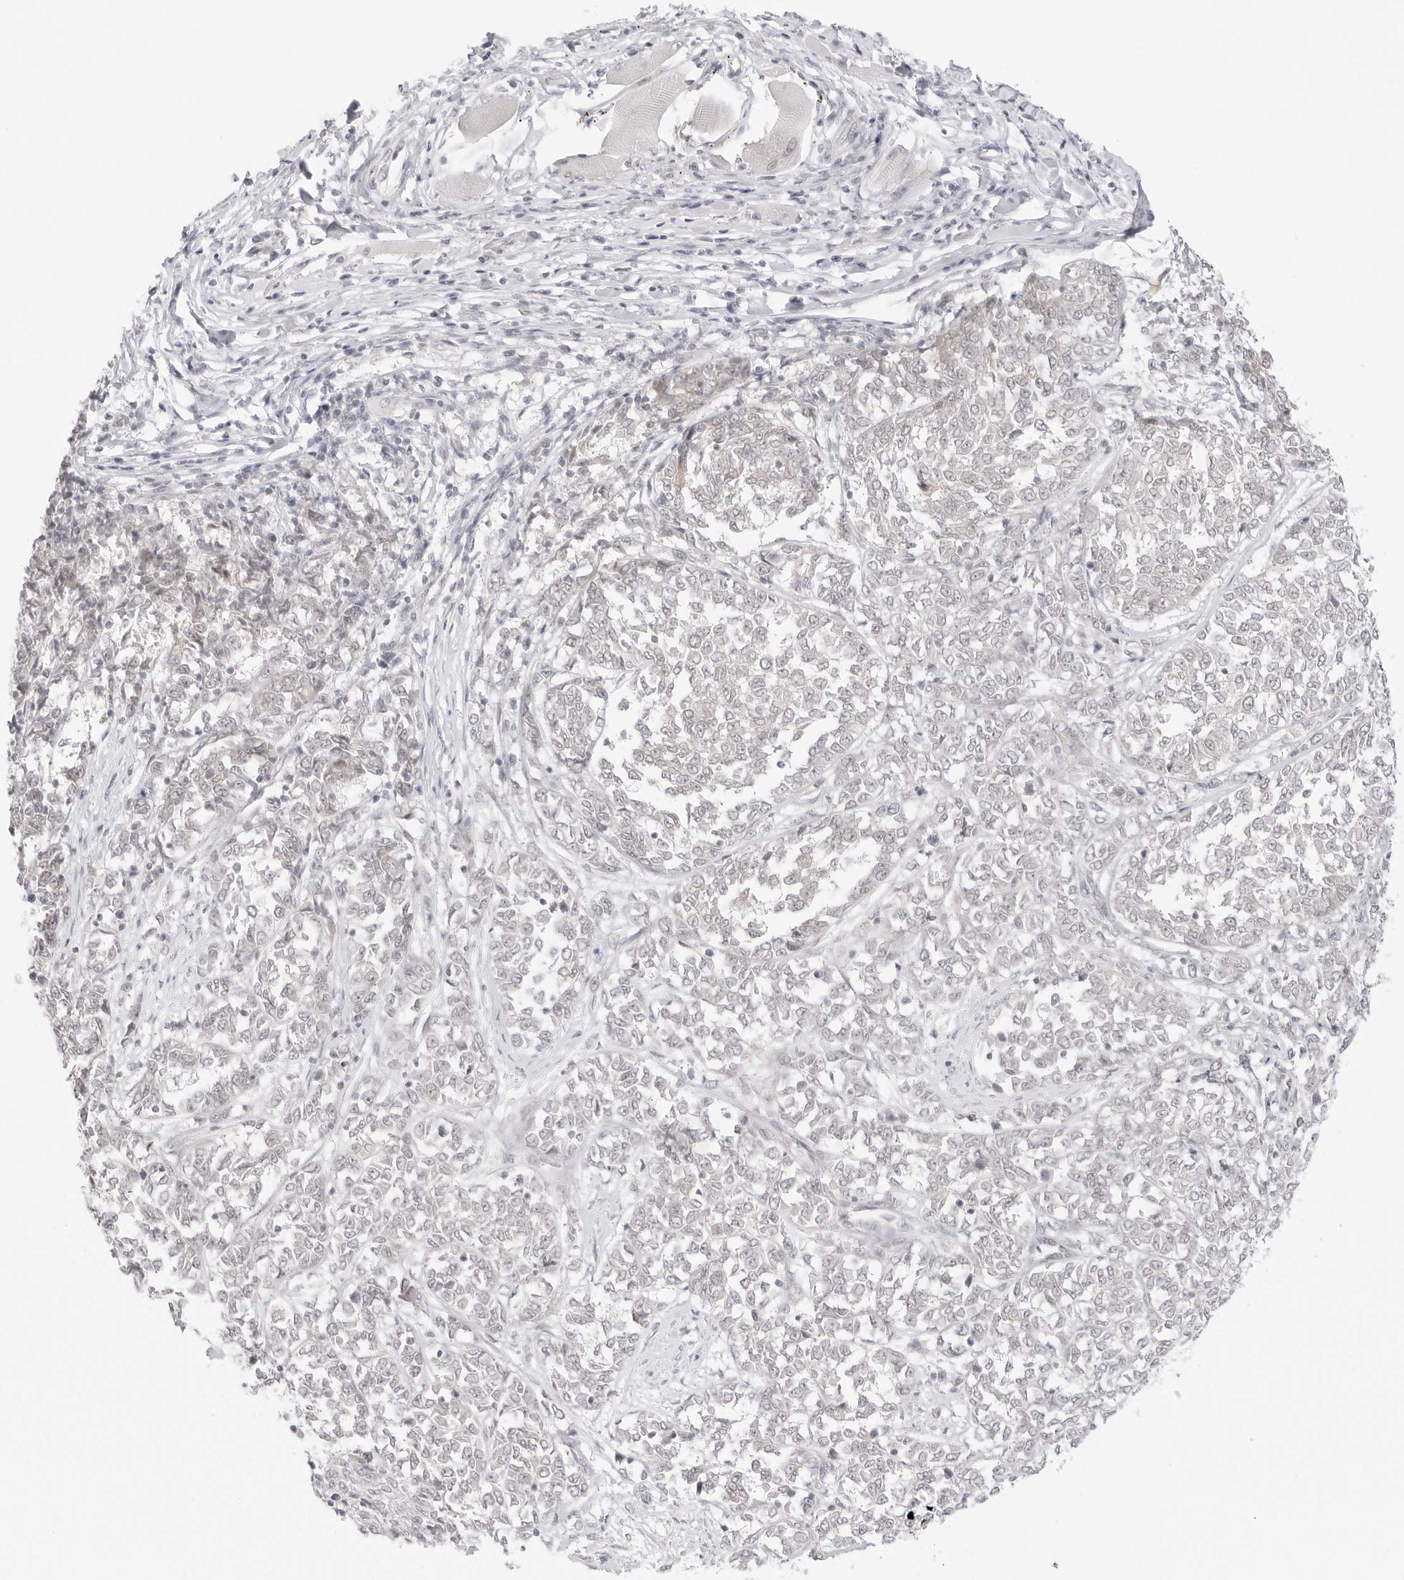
{"staining": {"intensity": "negative", "quantity": "none", "location": "none"}, "tissue": "melanoma", "cell_type": "Tumor cells", "image_type": "cancer", "snomed": [{"axis": "morphology", "description": "Malignant melanoma, NOS"}, {"axis": "topography", "description": "Skin"}], "caption": "This is an immunohistochemistry (IHC) photomicrograph of malignant melanoma. There is no positivity in tumor cells.", "gene": "MED18", "patient": {"sex": "female", "age": 72}}